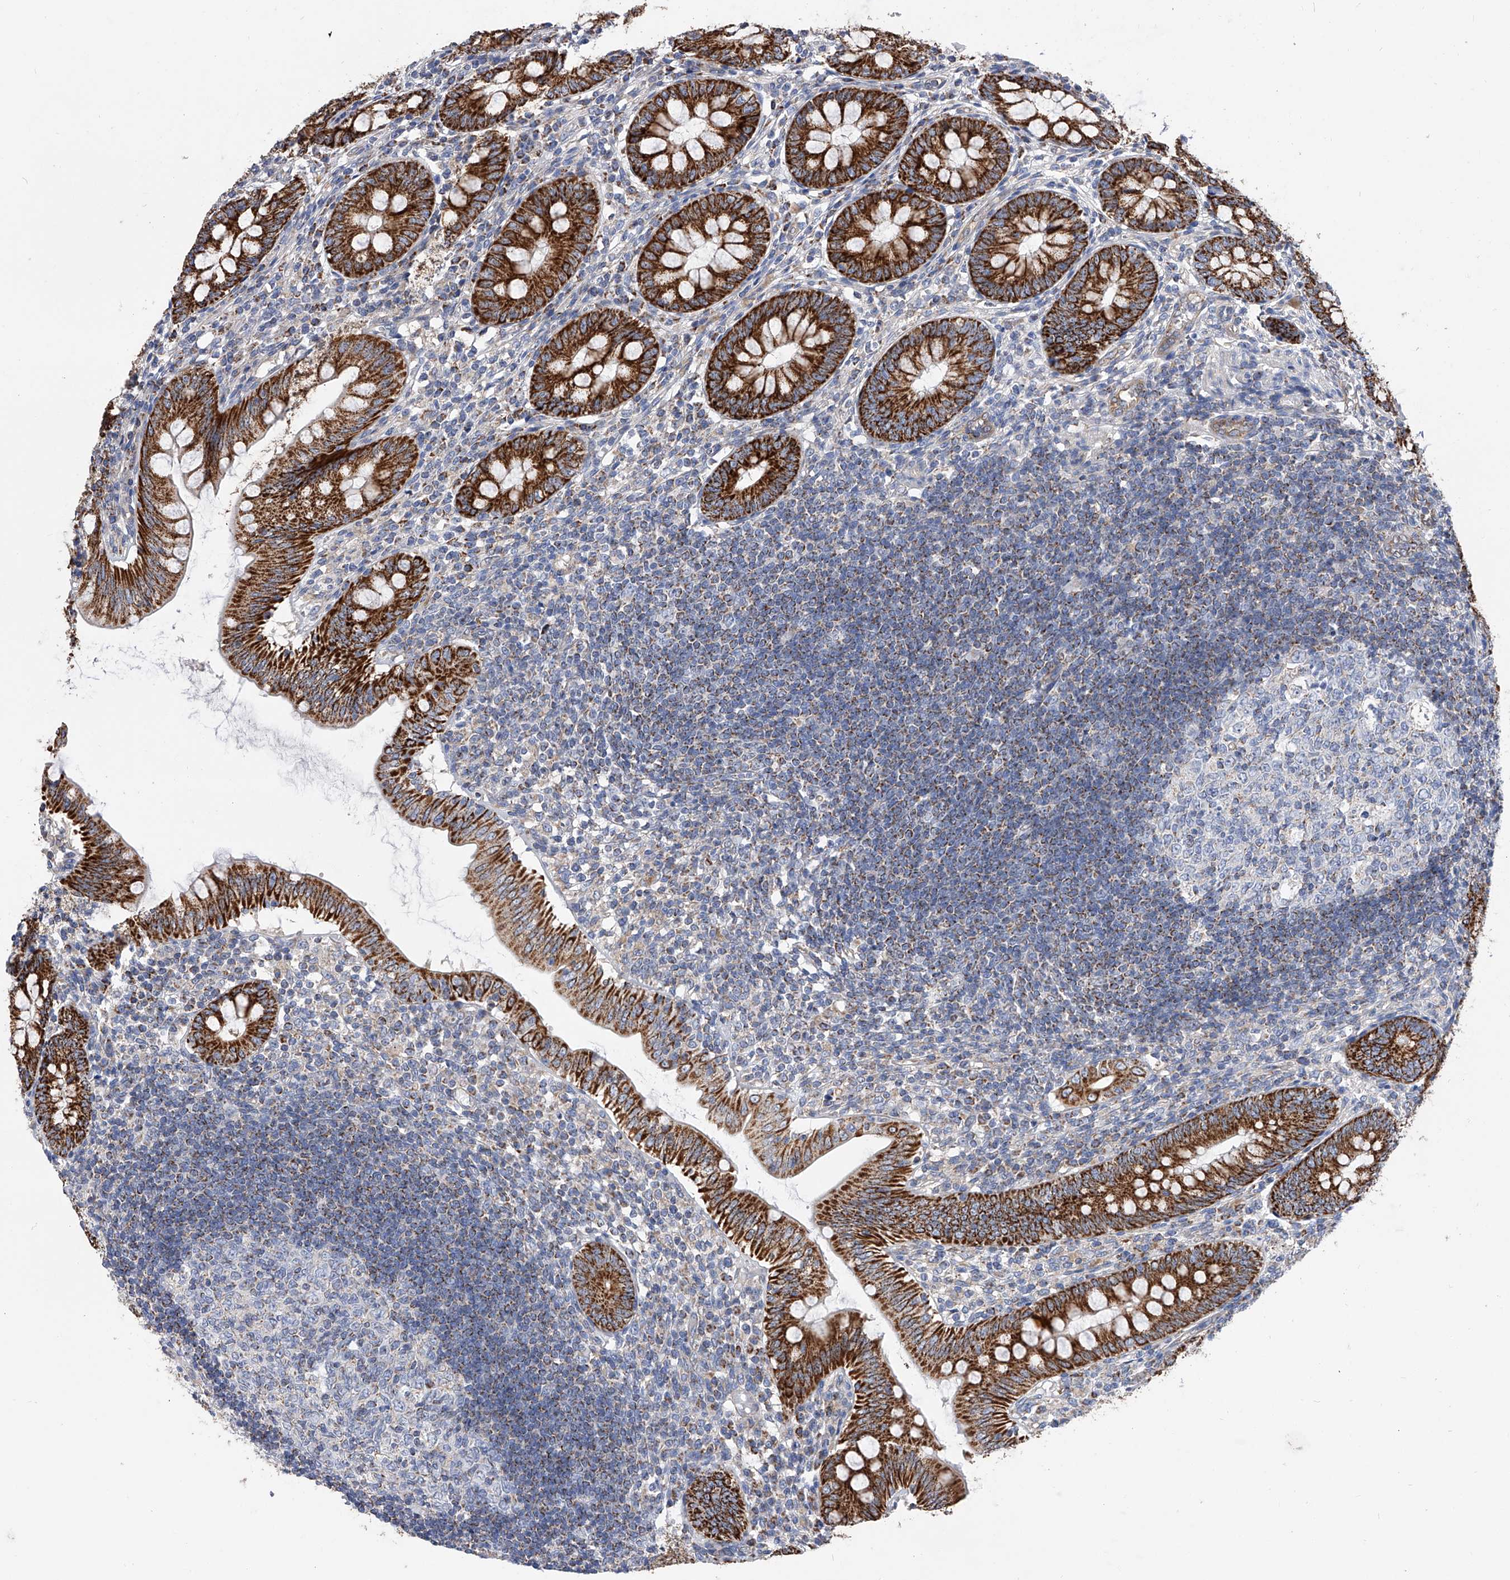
{"staining": {"intensity": "strong", "quantity": ">75%", "location": "cytoplasmic/membranous"}, "tissue": "appendix", "cell_type": "Glandular cells", "image_type": "normal", "snomed": [{"axis": "morphology", "description": "Normal tissue, NOS"}, {"axis": "topography", "description": "Appendix"}], "caption": "Immunohistochemical staining of benign human appendix demonstrates high levels of strong cytoplasmic/membranous positivity in approximately >75% of glandular cells. The protein is shown in brown color, while the nuclei are stained blue.", "gene": "PDSS2", "patient": {"sex": "male", "age": 14}}